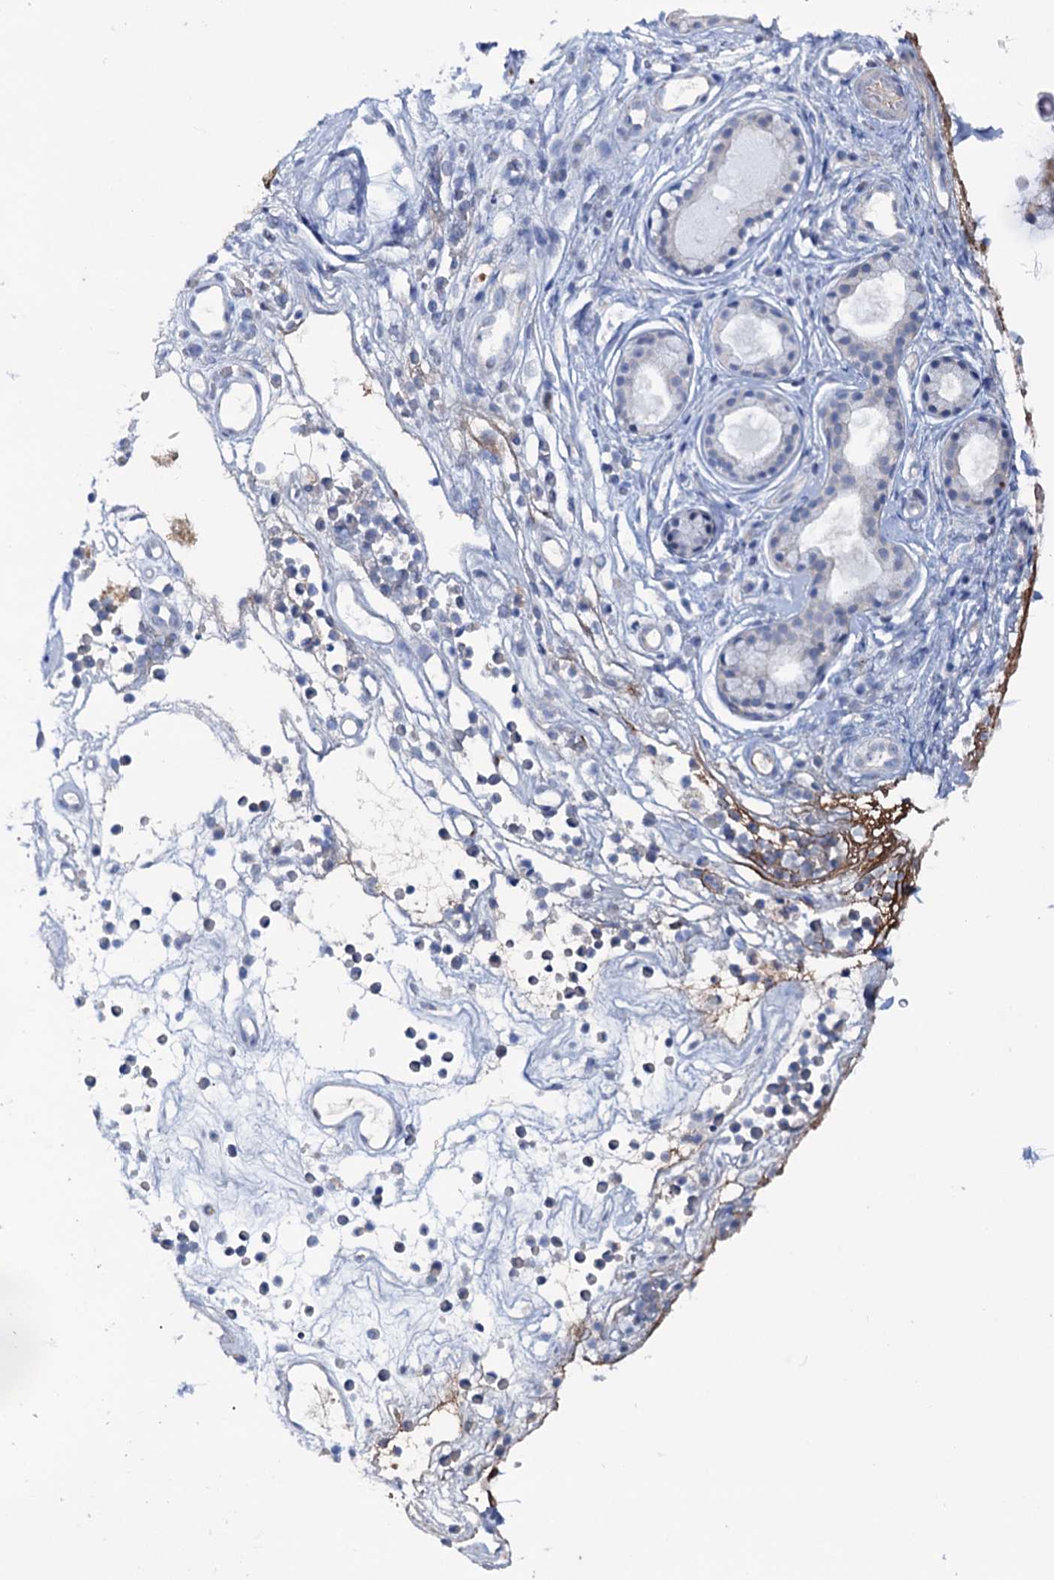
{"staining": {"intensity": "negative", "quantity": "none", "location": "none"}, "tissue": "nasopharynx", "cell_type": "Respiratory epithelial cells", "image_type": "normal", "snomed": [{"axis": "morphology", "description": "Normal tissue, NOS"}, {"axis": "morphology", "description": "Inflammation, NOS"}, {"axis": "topography", "description": "Nasopharynx"}], "caption": "Immunohistochemical staining of normal human nasopharynx demonstrates no significant positivity in respiratory epithelial cells. Brightfield microscopy of IHC stained with DAB (3,3'-diaminobenzidine) (brown) and hematoxylin (blue), captured at high magnification.", "gene": "FAM111B", "patient": {"sex": "male", "age": 29}}